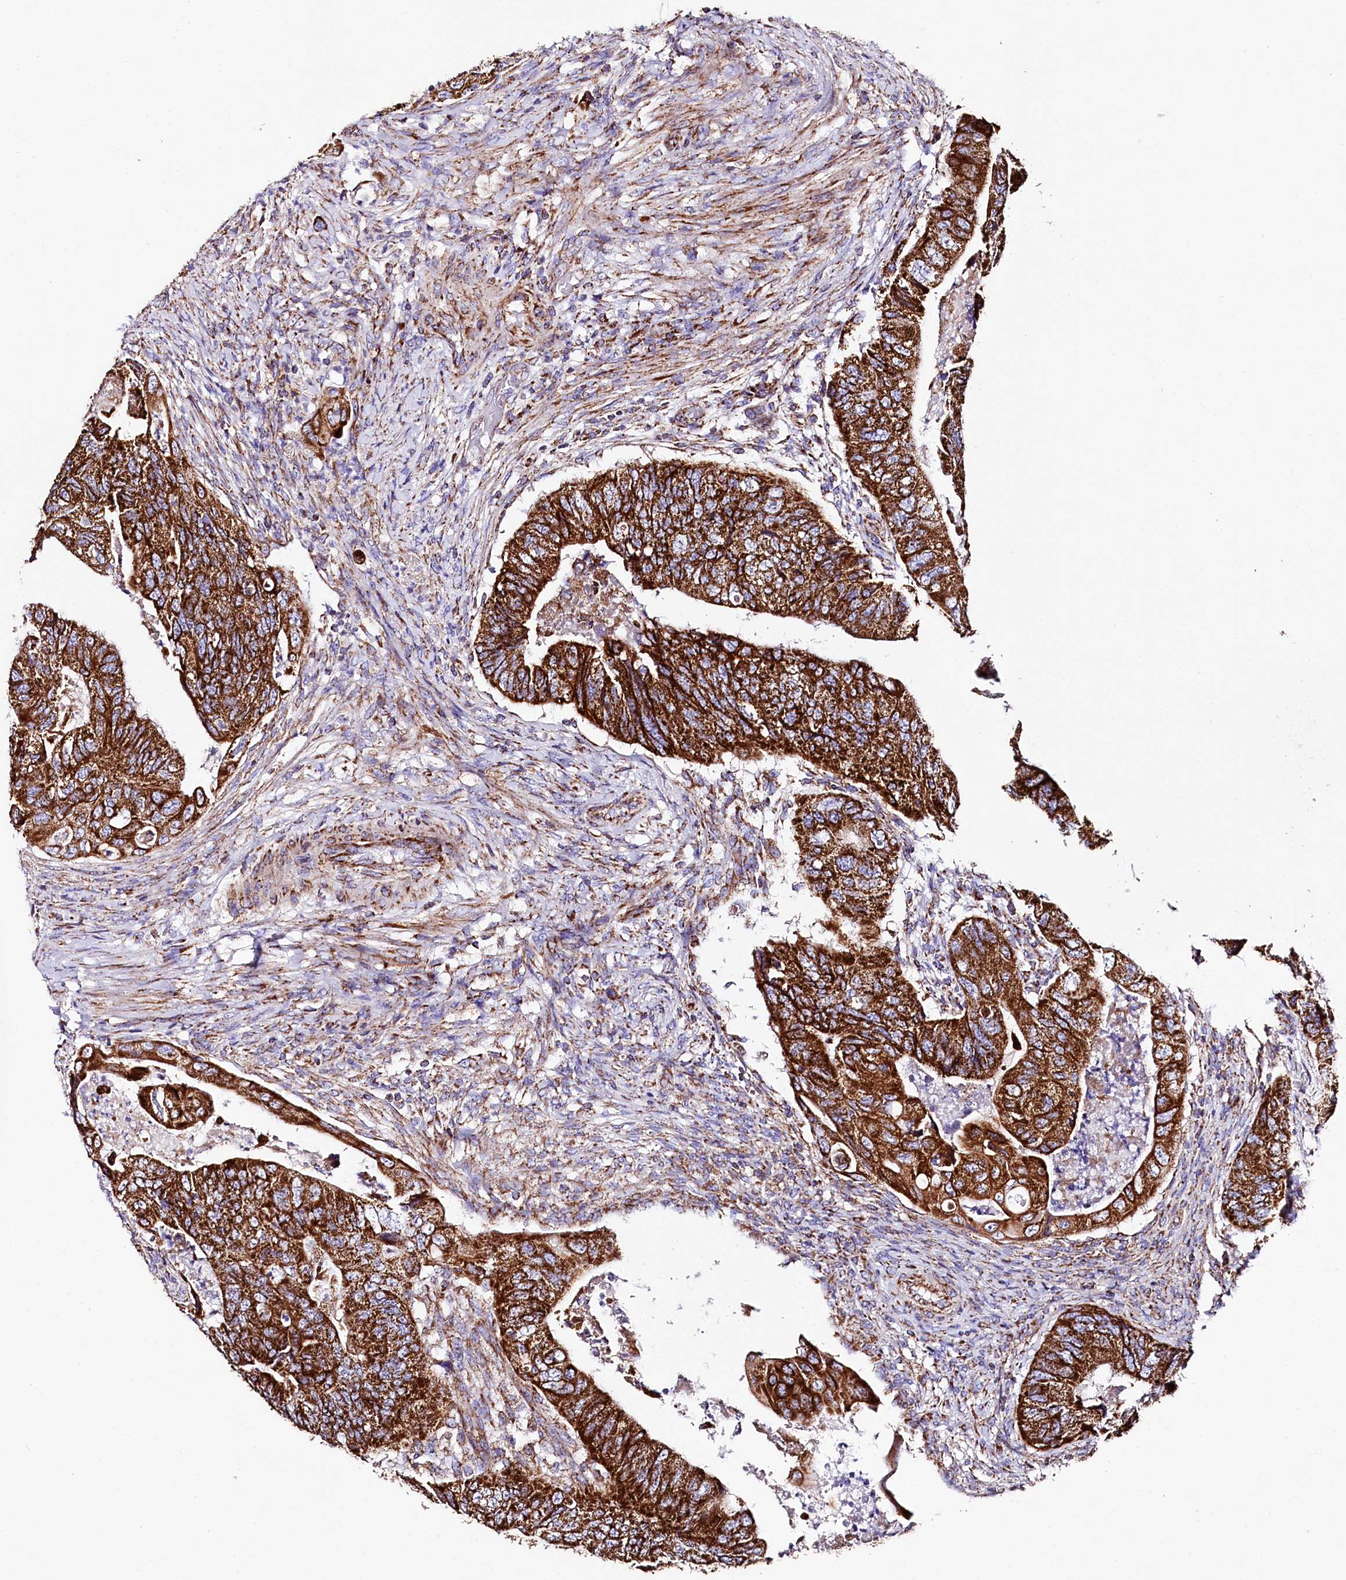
{"staining": {"intensity": "strong", "quantity": ">75%", "location": "cytoplasmic/membranous"}, "tissue": "colorectal cancer", "cell_type": "Tumor cells", "image_type": "cancer", "snomed": [{"axis": "morphology", "description": "Adenocarcinoma, NOS"}, {"axis": "topography", "description": "Rectum"}], "caption": "The micrograph reveals a brown stain indicating the presence of a protein in the cytoplasmic/membranous of tumor cells in colorectal adenocarcinoma.", "gene": "APLP2", "patient": {"sex": "male", "age": 63}}